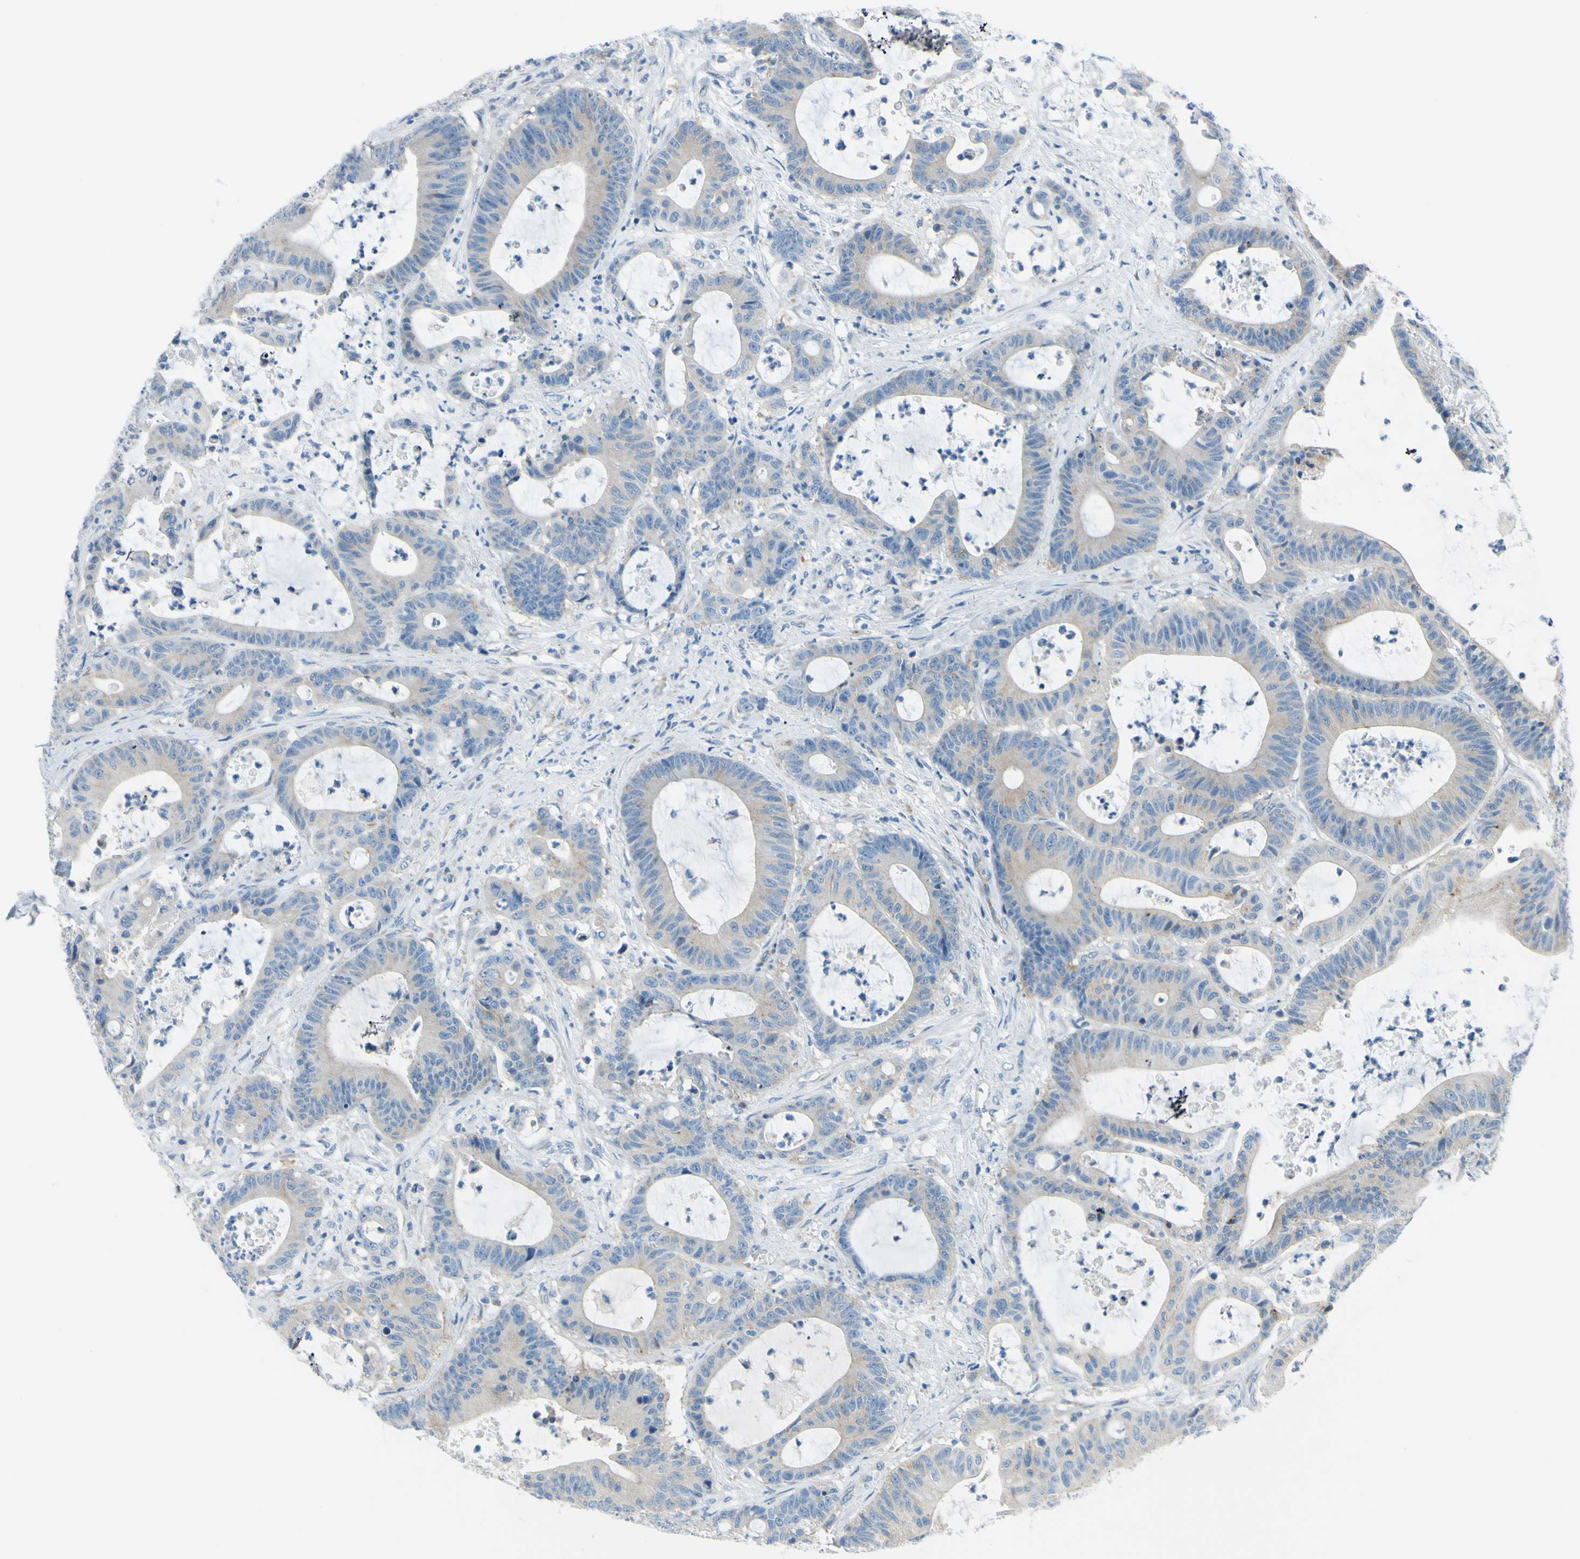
{"staining": {"intensity": "weak", "quantity": ">75%", "location": "cytoplasmic/membranous"}, "tissue": "colorectal cancer", "cell_type": "Tumor cells", "image_type": "cancer", "snomed": [{"axis": "morphology", "description": "Adenocarcinoma, NOS"}, {"axis": "topography", "description": "Colon"}], "caption": "Immunohistochemical staining of adenocarcinoma (colorectal) shows low levels of weak cytoplasmic/membranous protein expression in approximately >75% of tumor cells.", "gene": "FRMD4B", "patient": {"sex": "female", "age": 84}}